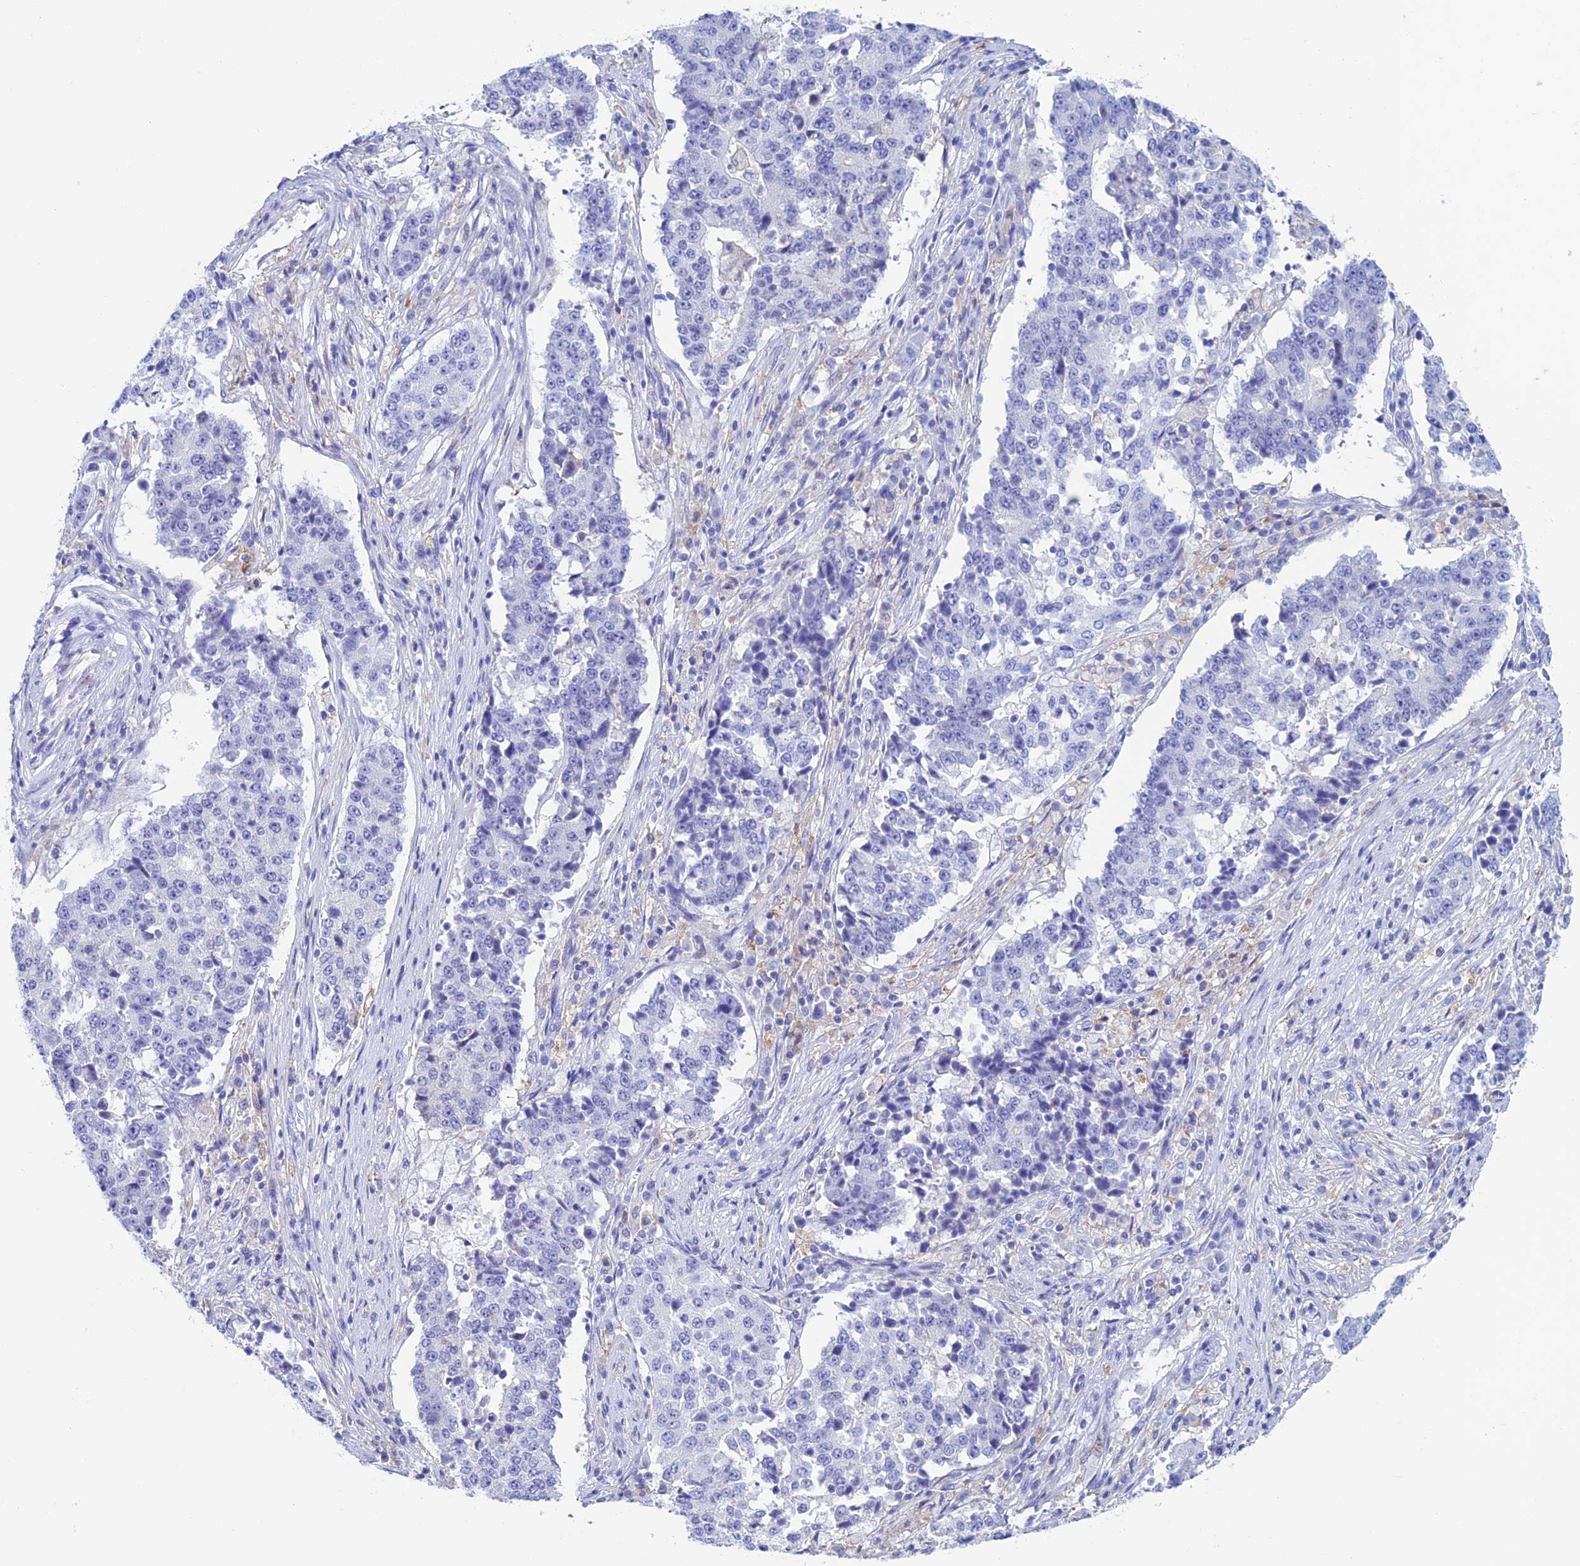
{"staining": {"intensity": "negative", "quantity": "none", "location": "none"}, "tissue": "stomach cancer", "cell_type": "Tumor cells", "image_type": "cancer", "snomed": [{"axis": "morphology", "description": "Adenocarcinoma, NOS"}, {"axis": "topography", "description": "Stomach"}], "caption": "Photomicrograph shows no protein expression in tumor cells of stomach cancer tissue.", "gene": "KCNK17", "patient": {"sex": "male", "age": 59}}